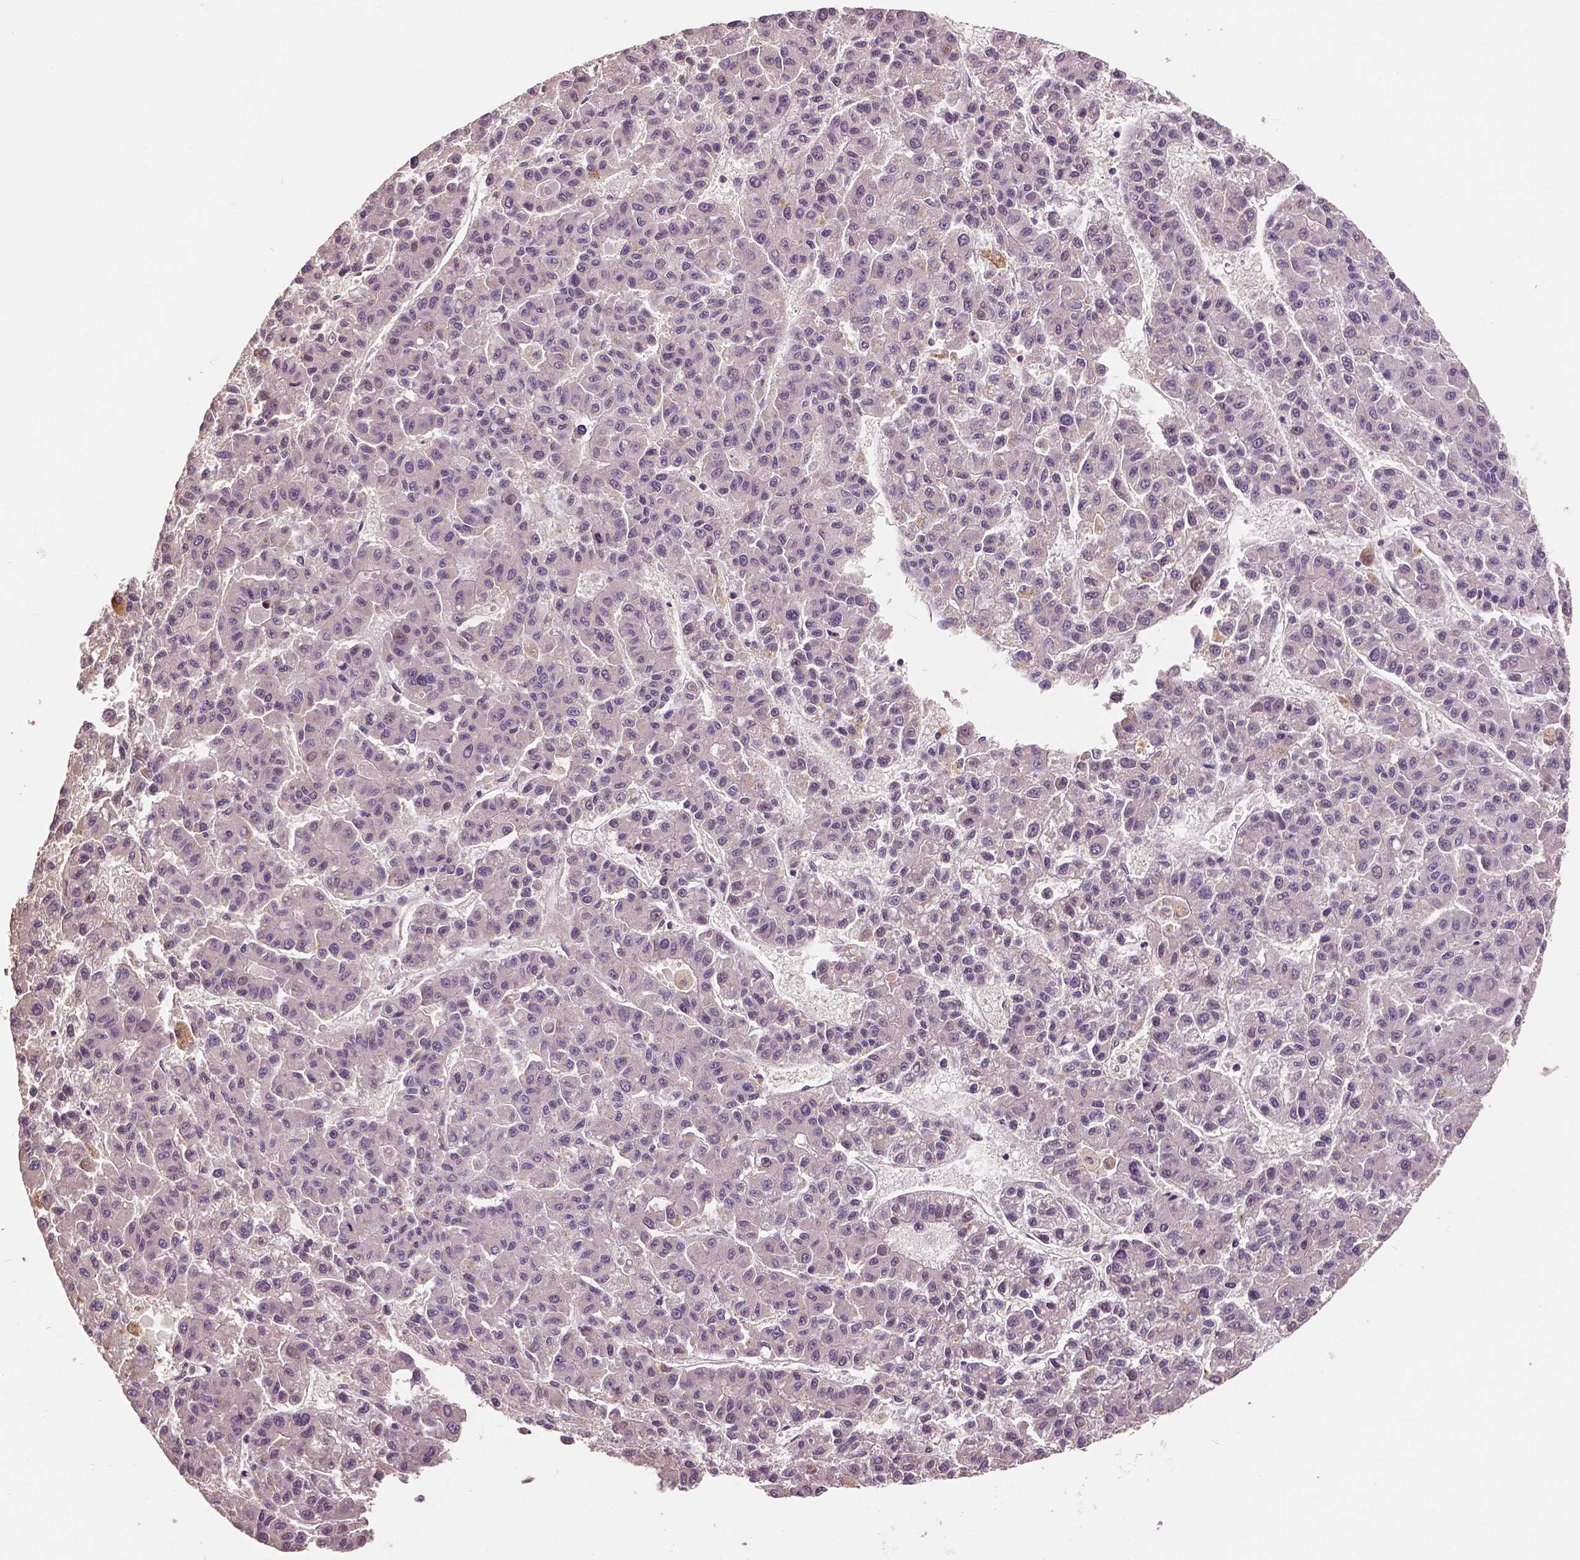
{"staining": {"intensity": "negative", "quantity": "none", "location": "none"}, "tissue": "liver cancer", "cell_type": "Tumor cells", "image_type": "cancer", "snomed": [{"axis": "morphology", "description": "Carcinoma, Hepatocellular, NOS"}, {"axis": "topography", "description": "Liver"}], "caption": "The histopathology image demonstrates no significant positivity in tumor cells of hepatocellular carcinoma (liver).", "gene": "MAP1LC3B", "patient": {"sex": "male", "age": 70}}